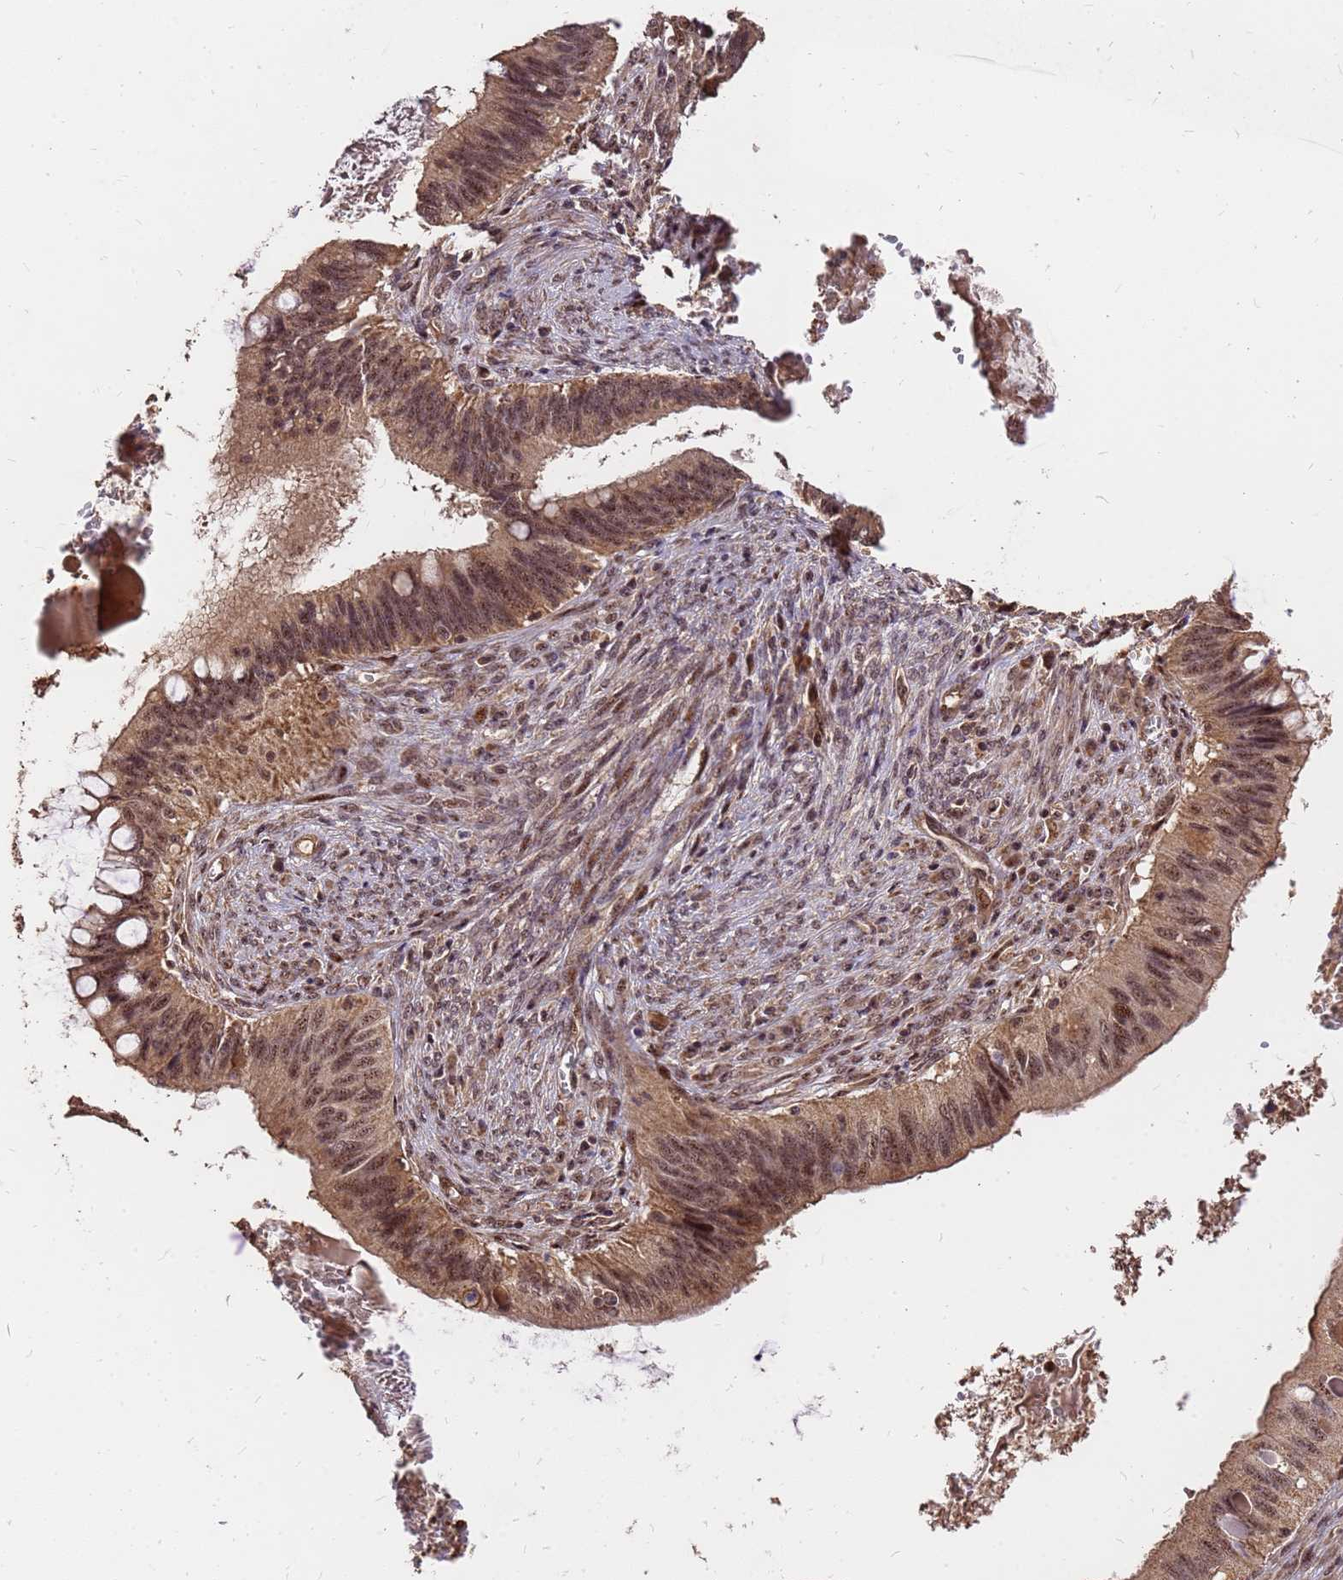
{"staining": {"intensity": "moderate", "quantity": ">75%", "location": "nuclear"}, "tissue": "cervical cancer", "cell_type": "Tumor cells", "image_type": "cancer", "snomed": [{"axis": "morphology", "description": "Adenocarcinoma, NOS"}, {"axis": "topography", "description": "Cervix"}], "caption": "A high-resolution photomicrograph shows immunohistochemistry staining of cervical cancer, which demonstrates moderate nuclear staining in approximately >75% of tumor cells.", "gene": "GPATCH8", "patient": {"sex": "female", "age": 42}}